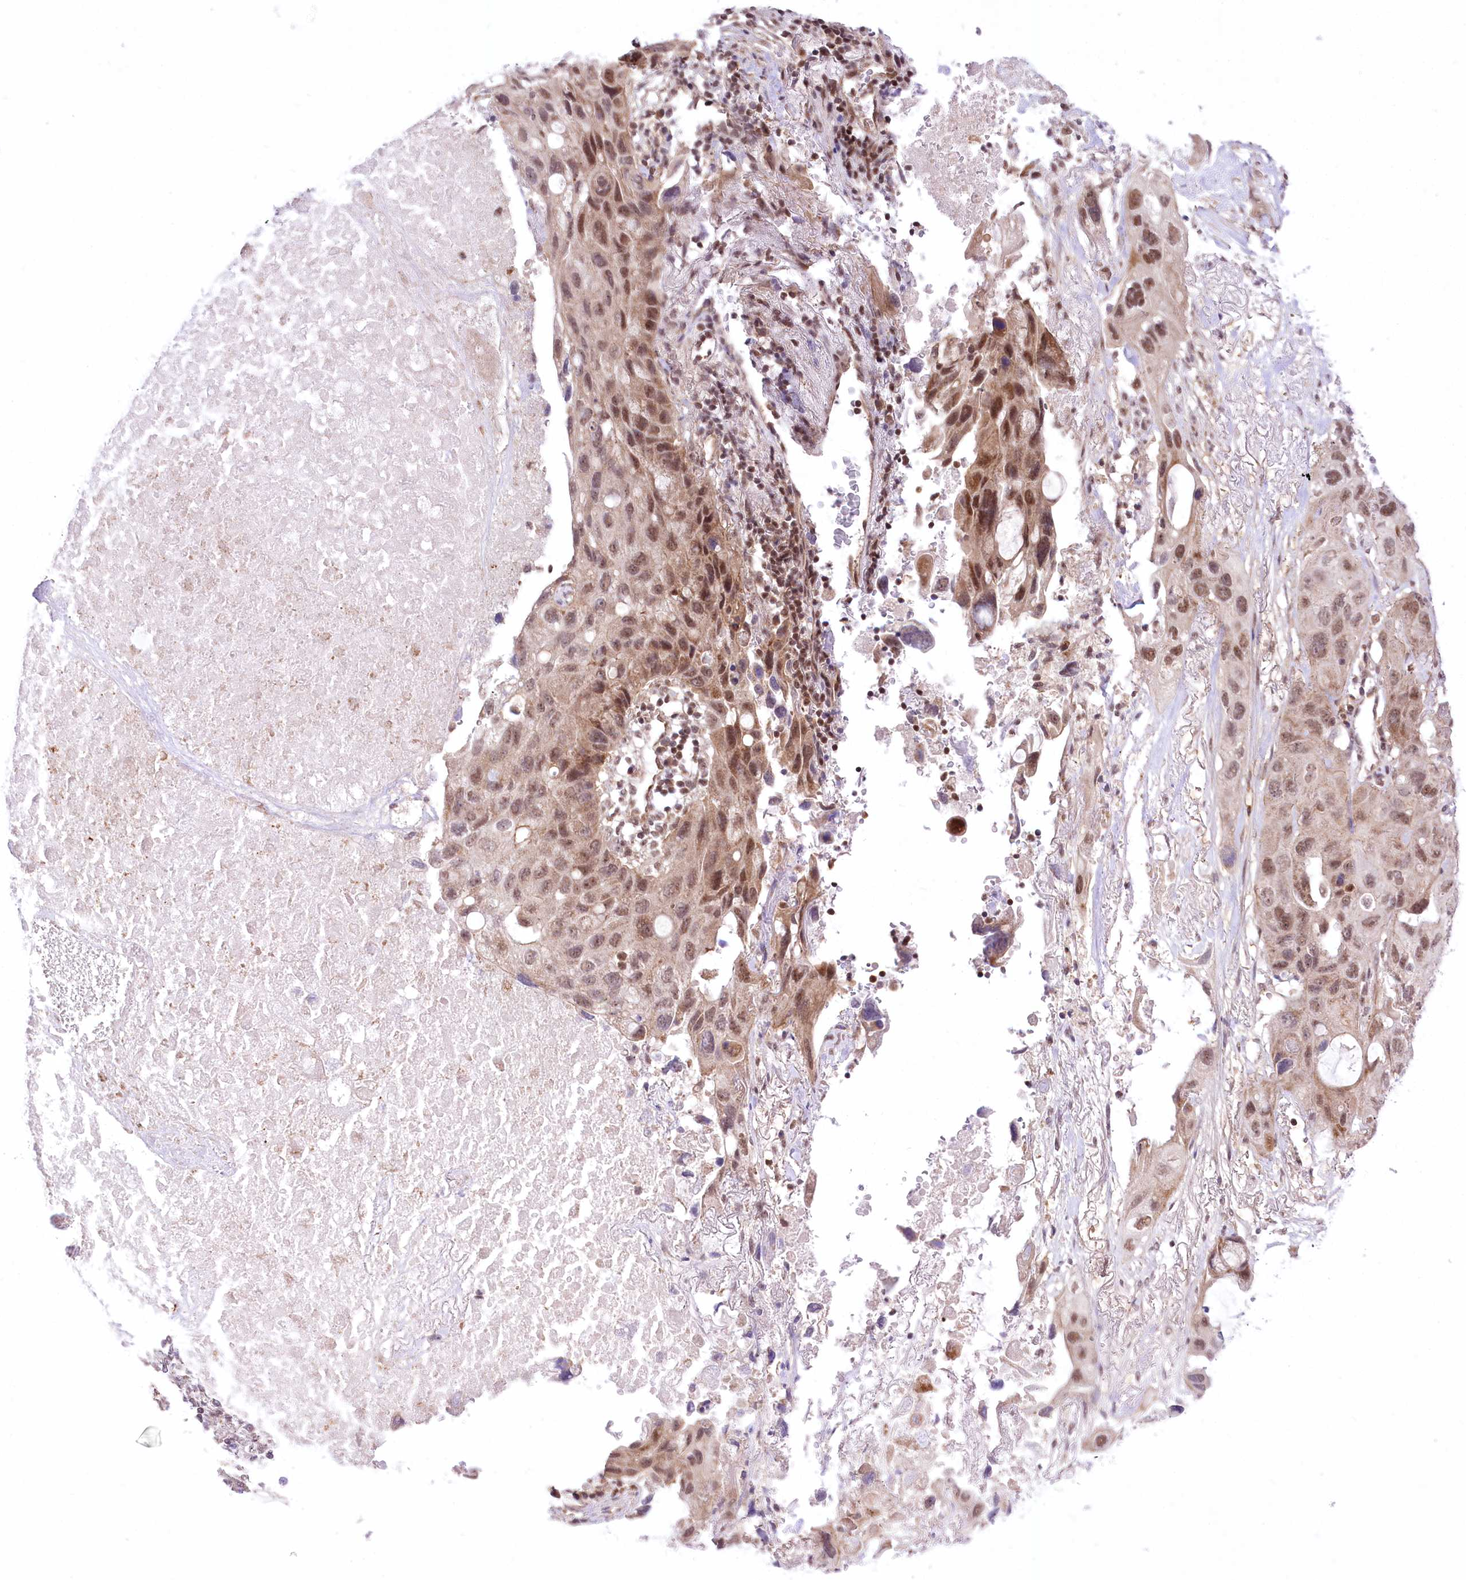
{"staining": {"intensity": "moderate", "quantity": ">75%", "location": "cytoplasmic/membranous,nuclear"}, "tissue": "lung cancer", "cell_type": "Tumor cells", "image_type": "cancer", "snomed": [{"axis": "morphology", "description": "Squamous cell carcinoma, NOS"}, {"axis": "topography", "description": "Lung"}], "caption": "Immunohistochemistry image of lung cancer (squamous cell carcinoma) stained for a protein (brown), which exhibits medium levels of moderate cytoplasmic/membranous and nuclear expression in approximately >75% of tumor cells.", "gene": "ZMAT2", "patient": {"sex": "female", "age": 73}}